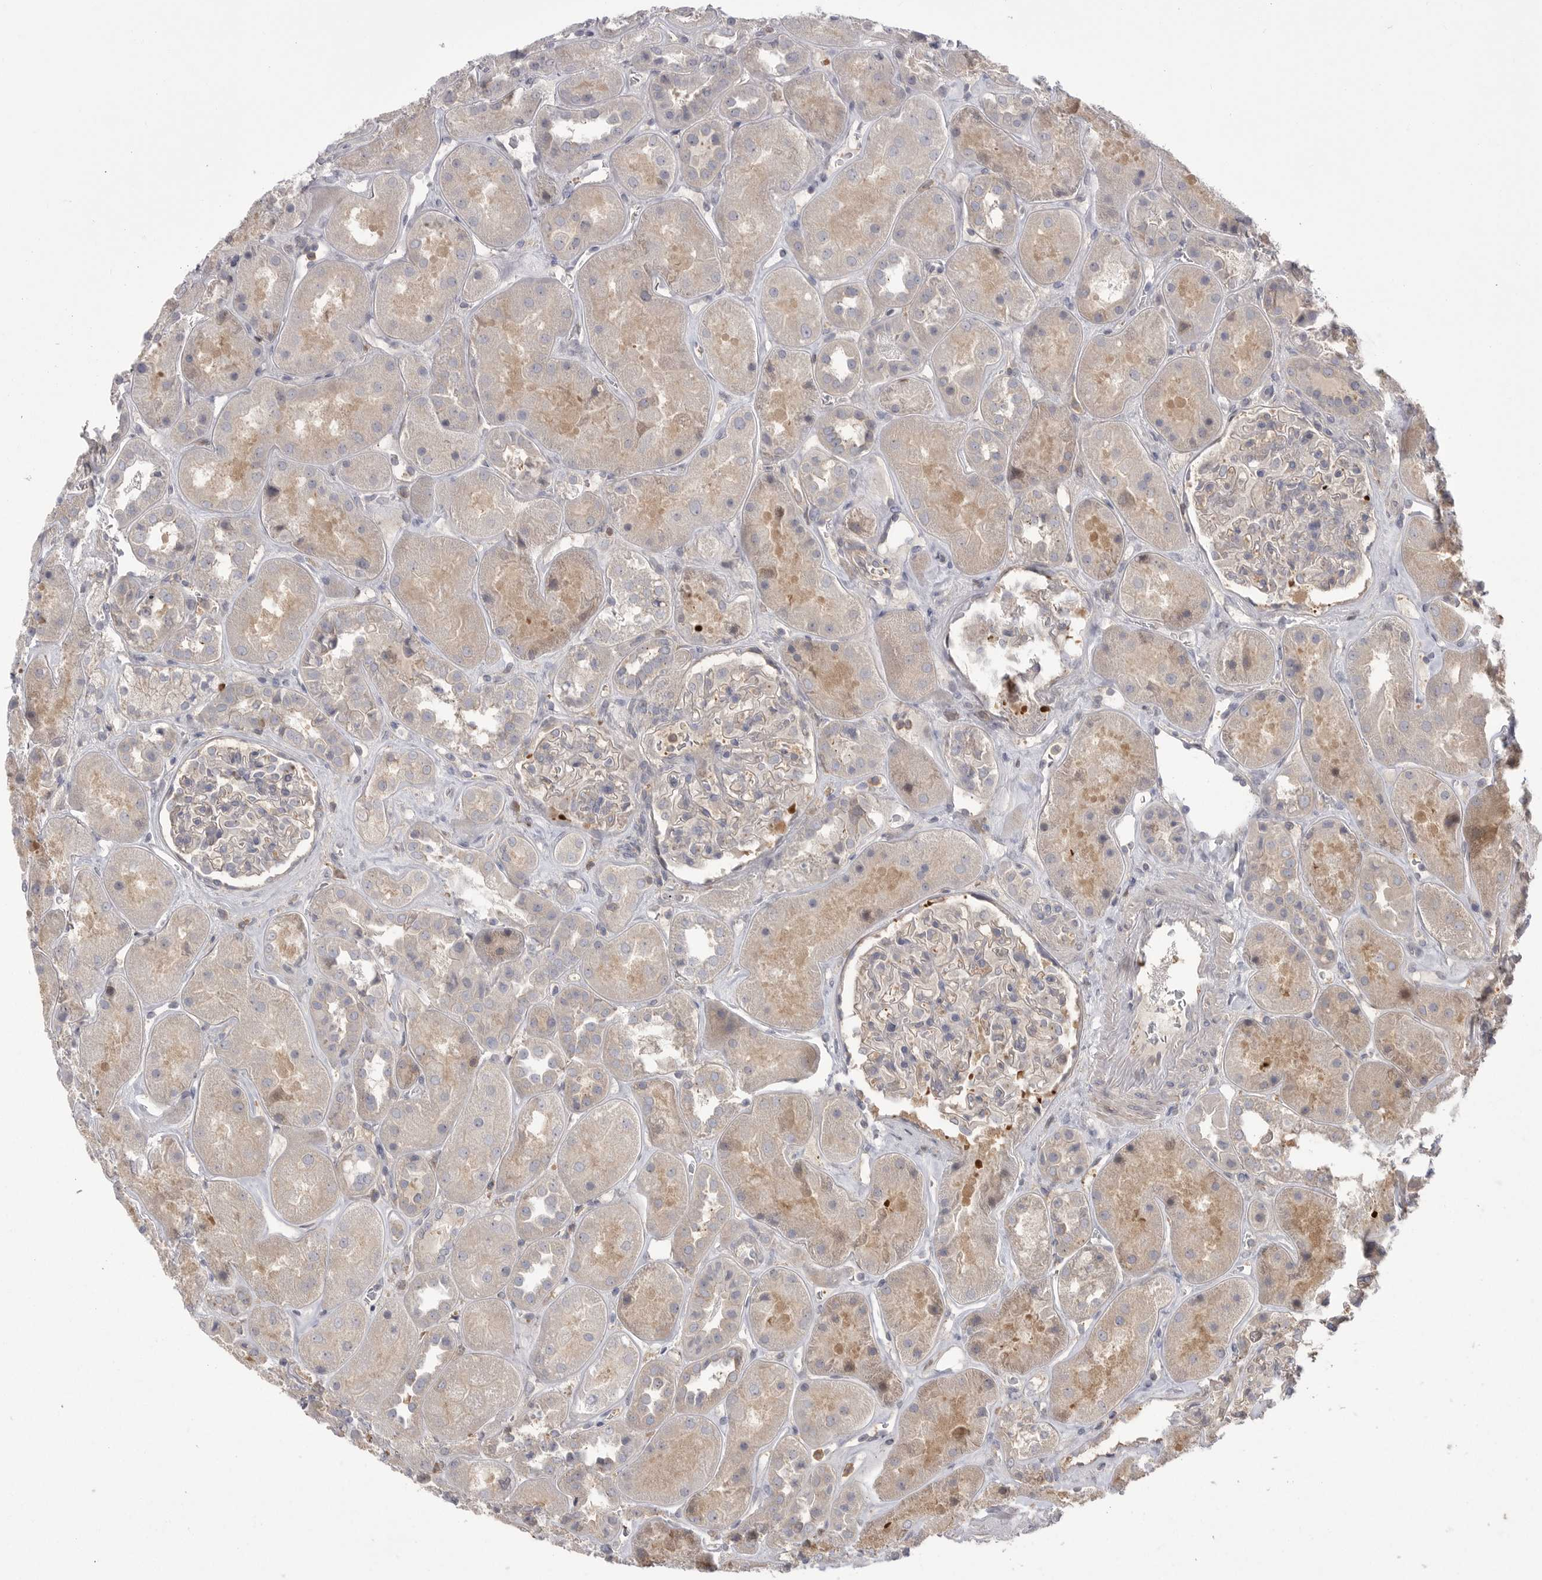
{"staining": {"intensity": "negative", "quantity": "none", "location": "none"}, "tissue": "kidney", "cell_type": "Cells in glomeruli", "image_type": "normal", "snomed": [{"axis": "morphology", "description": "Normal tissue, NOS"}, {"axis": "topography", "description": "Kidney"}], "caption": "IHC image of benign human kidney stained for a protein (brown), which exhibits no expression in cells in glomeruli.", "gene": "TOP2A", "patient": {"sex": "male", "age": 70}}